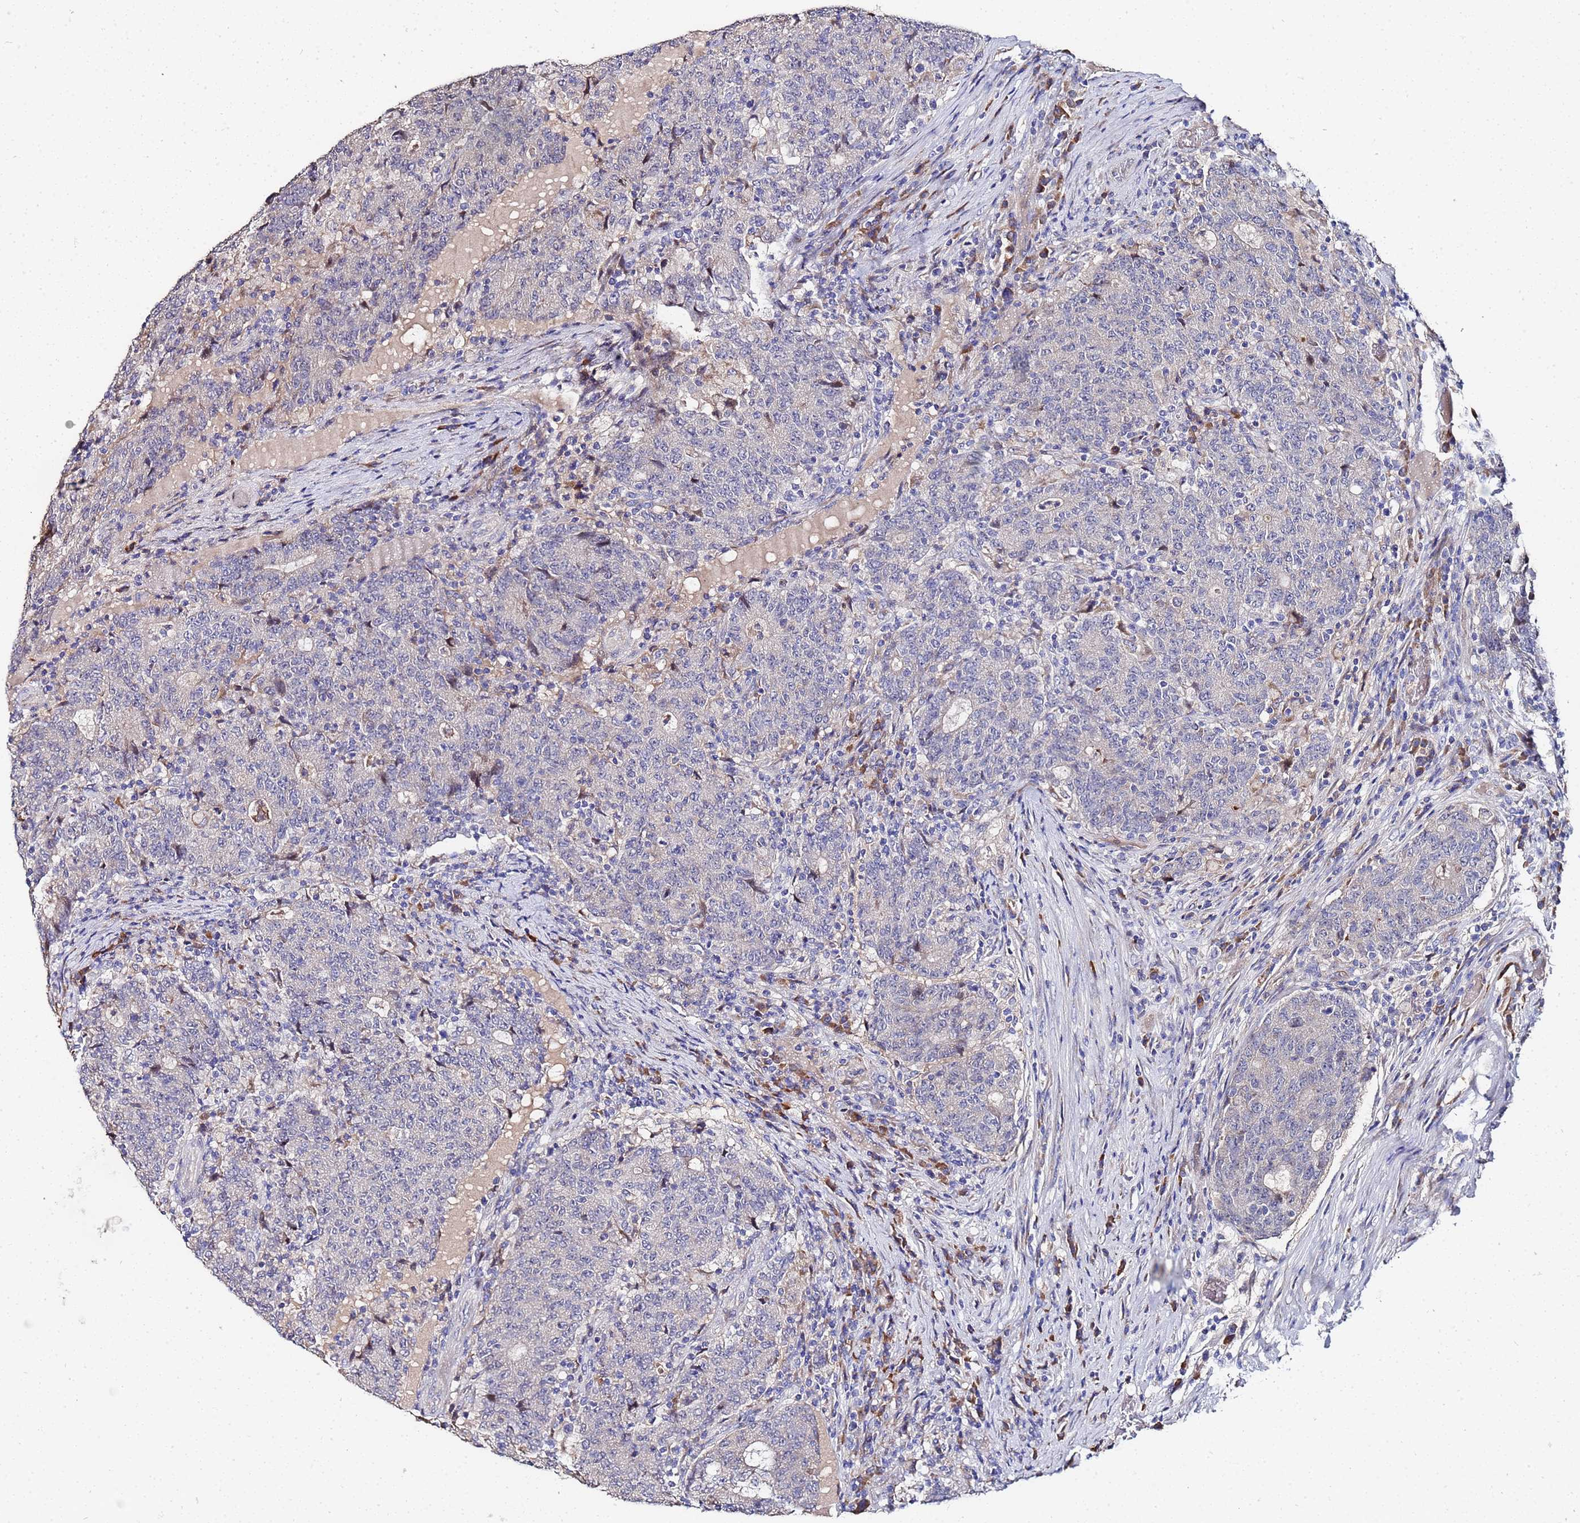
{"staining": {"intensity": "negative", "quantity": "none", "location": "none"}, "tissue": "colorectal cancer", "cell_type": "Tumor cells", "image_type": "cancer", "snomed": [{"axis": "morphology", "description": "Adenocarcinoma, NOS"}, {"axis": "topography", "description": "Colon"}], "caption": "Protein analysis of colorectal cancer (adenocarcinoma) demonstrates no significant staining in tumor cells.", "gene": "TCP10L", "patient": {"sex": "female", "age": 75}}